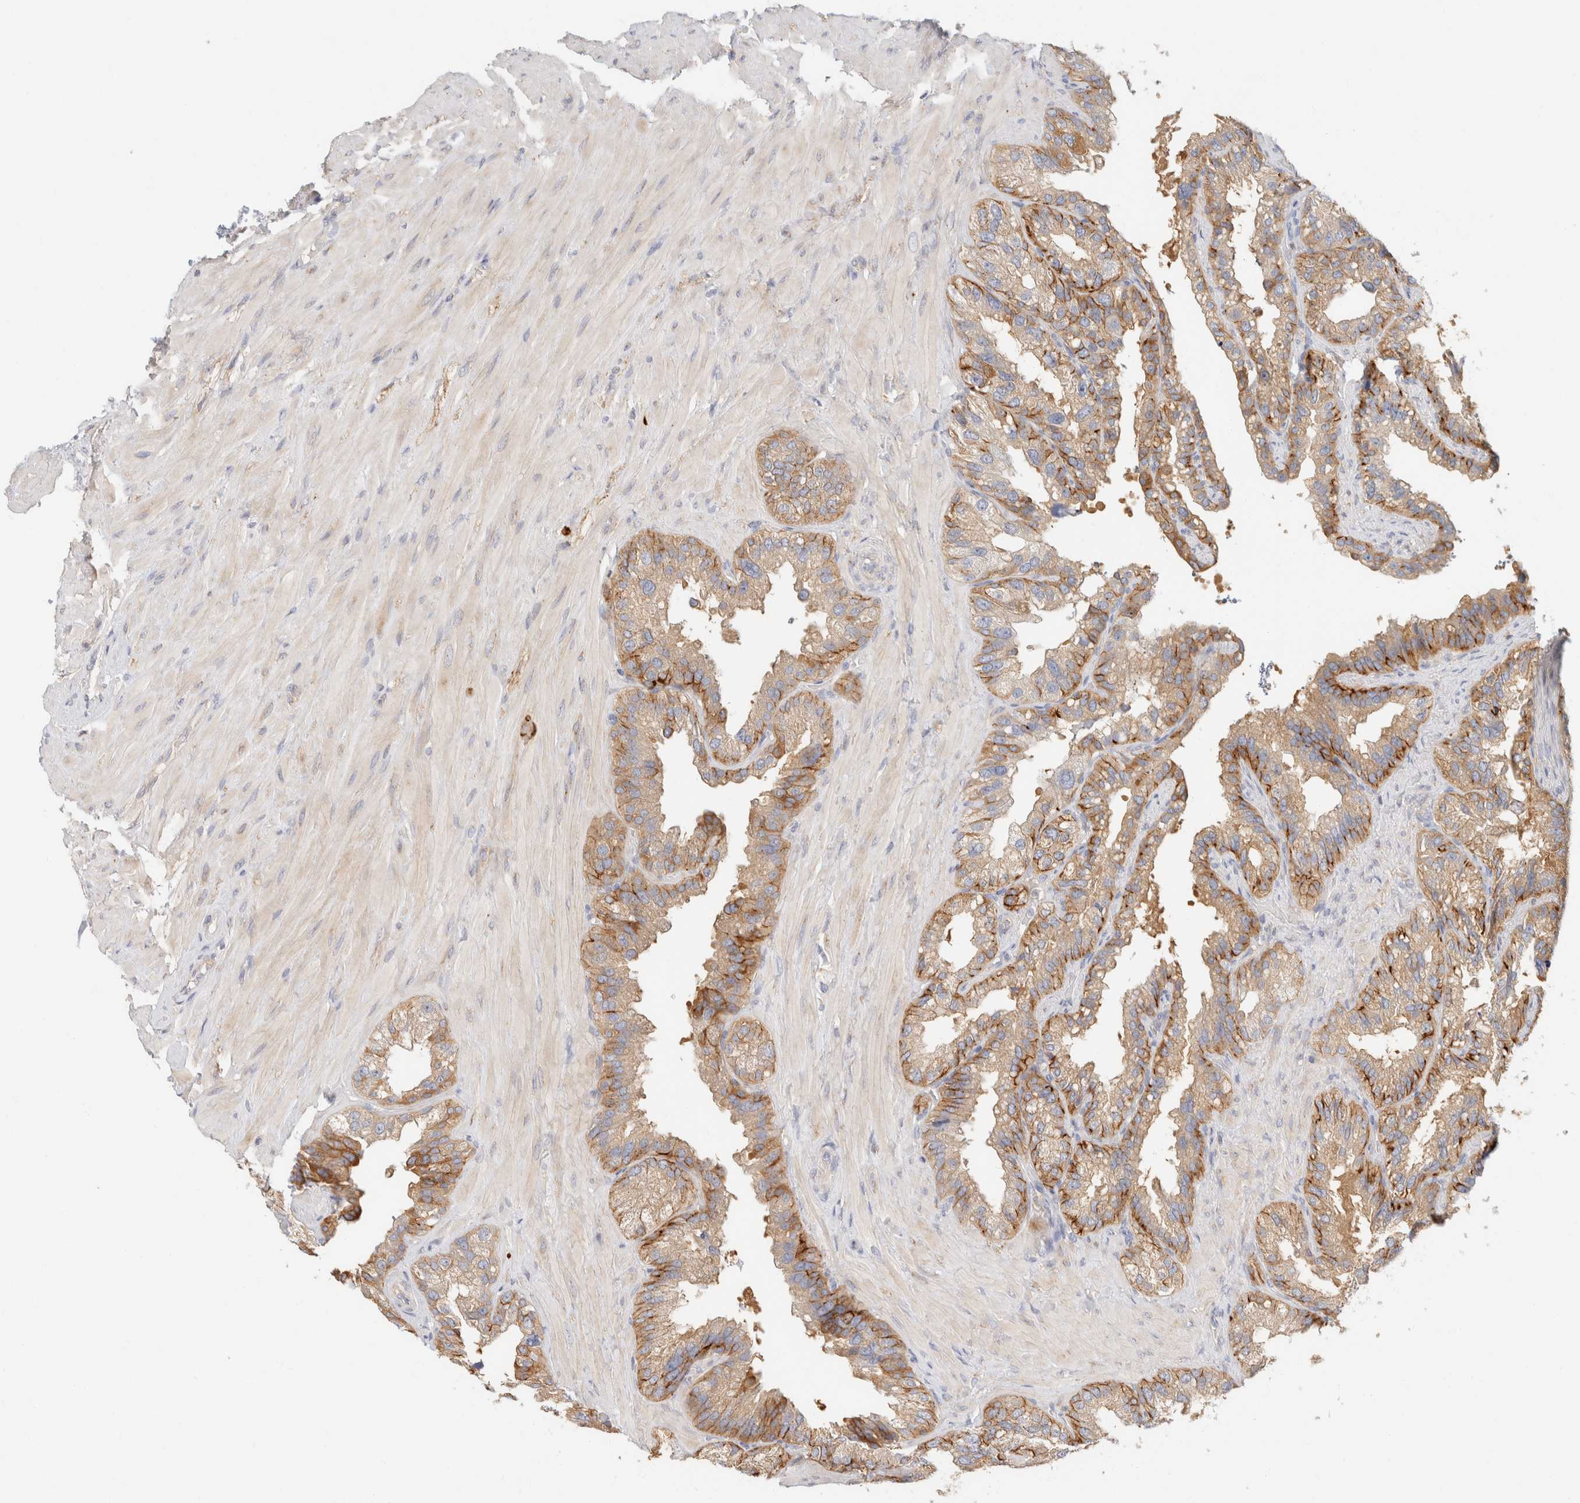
{"staining": {"intensity": "moderate", "quantity": "25%-75%", "location": "cytoplasmic/membranous"}, "tissue": "seminal vesicle", "cell_type": "Glandular cells", "image_type": "normal", "snomed": [{"axis": "morphology", "description": "Normal tissue, NOS"}, {"axis": "topography", "description": "Seminal veicle"}], "caption": "Seminal vesicle stained with a protein marker displays moderate staining in glandular cells.", "gene": "SH3GLB2", "patient": {"sex": "male", "age": 68}}